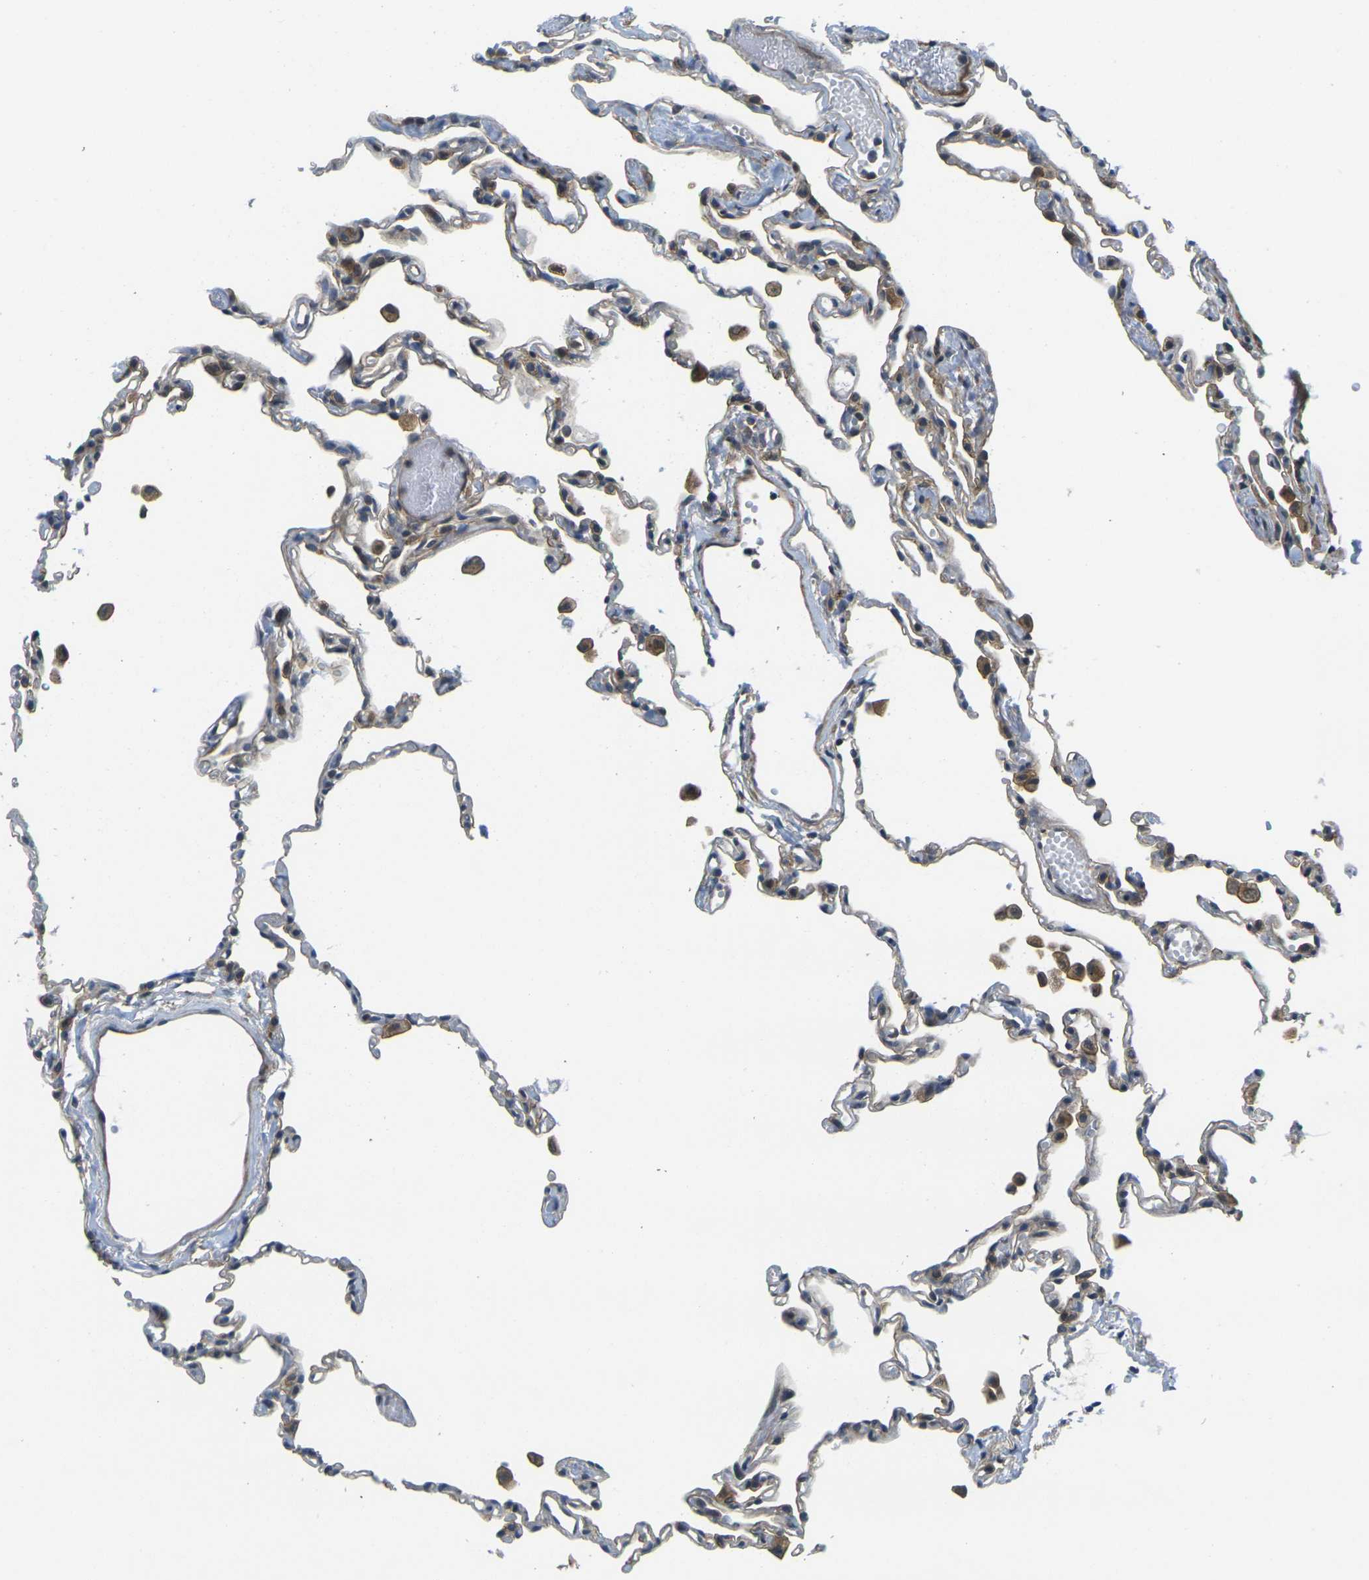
{"staining": {"intensity": "moderate", "quantity": "<25%", "location": "cytoplasmic/membranous"}, "tissue": "lung", "cell_type": "Alveolar cells", "image_type": "normal", "snomed": [{"axis": "morphology", "description": "Normal tissue, NOS"}, {"axis": "topography", "description": "Lung"}], "caption": "Lung stained with DAB IHC reveals low levels of moderate cytoplasmic/membranous positivity in about <25% of alveolar cells.", "gene": "KCTD10", "patient": {"sex": "female", "age": 49}}